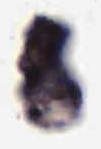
{"staining": {"intensity": "moderate", "quantity": ">75%", "location": "nuclear"}, "tissue": "lymph node", "cell_type": "Germinal center cells", "image_type": "normal", "snomed": [{"axis": "morphology", "description": "Normal tissue, NOS"}, {"axis": "topography", "description": "Lymph node"}], "caption": "The histopathology image demonstrates staining of benign lymph node, revealing moderate nuclear protein staining (brown color) within germinal center cells.", "gene": "PRPF39", "patient": {"sex": "female", "age": 42}}